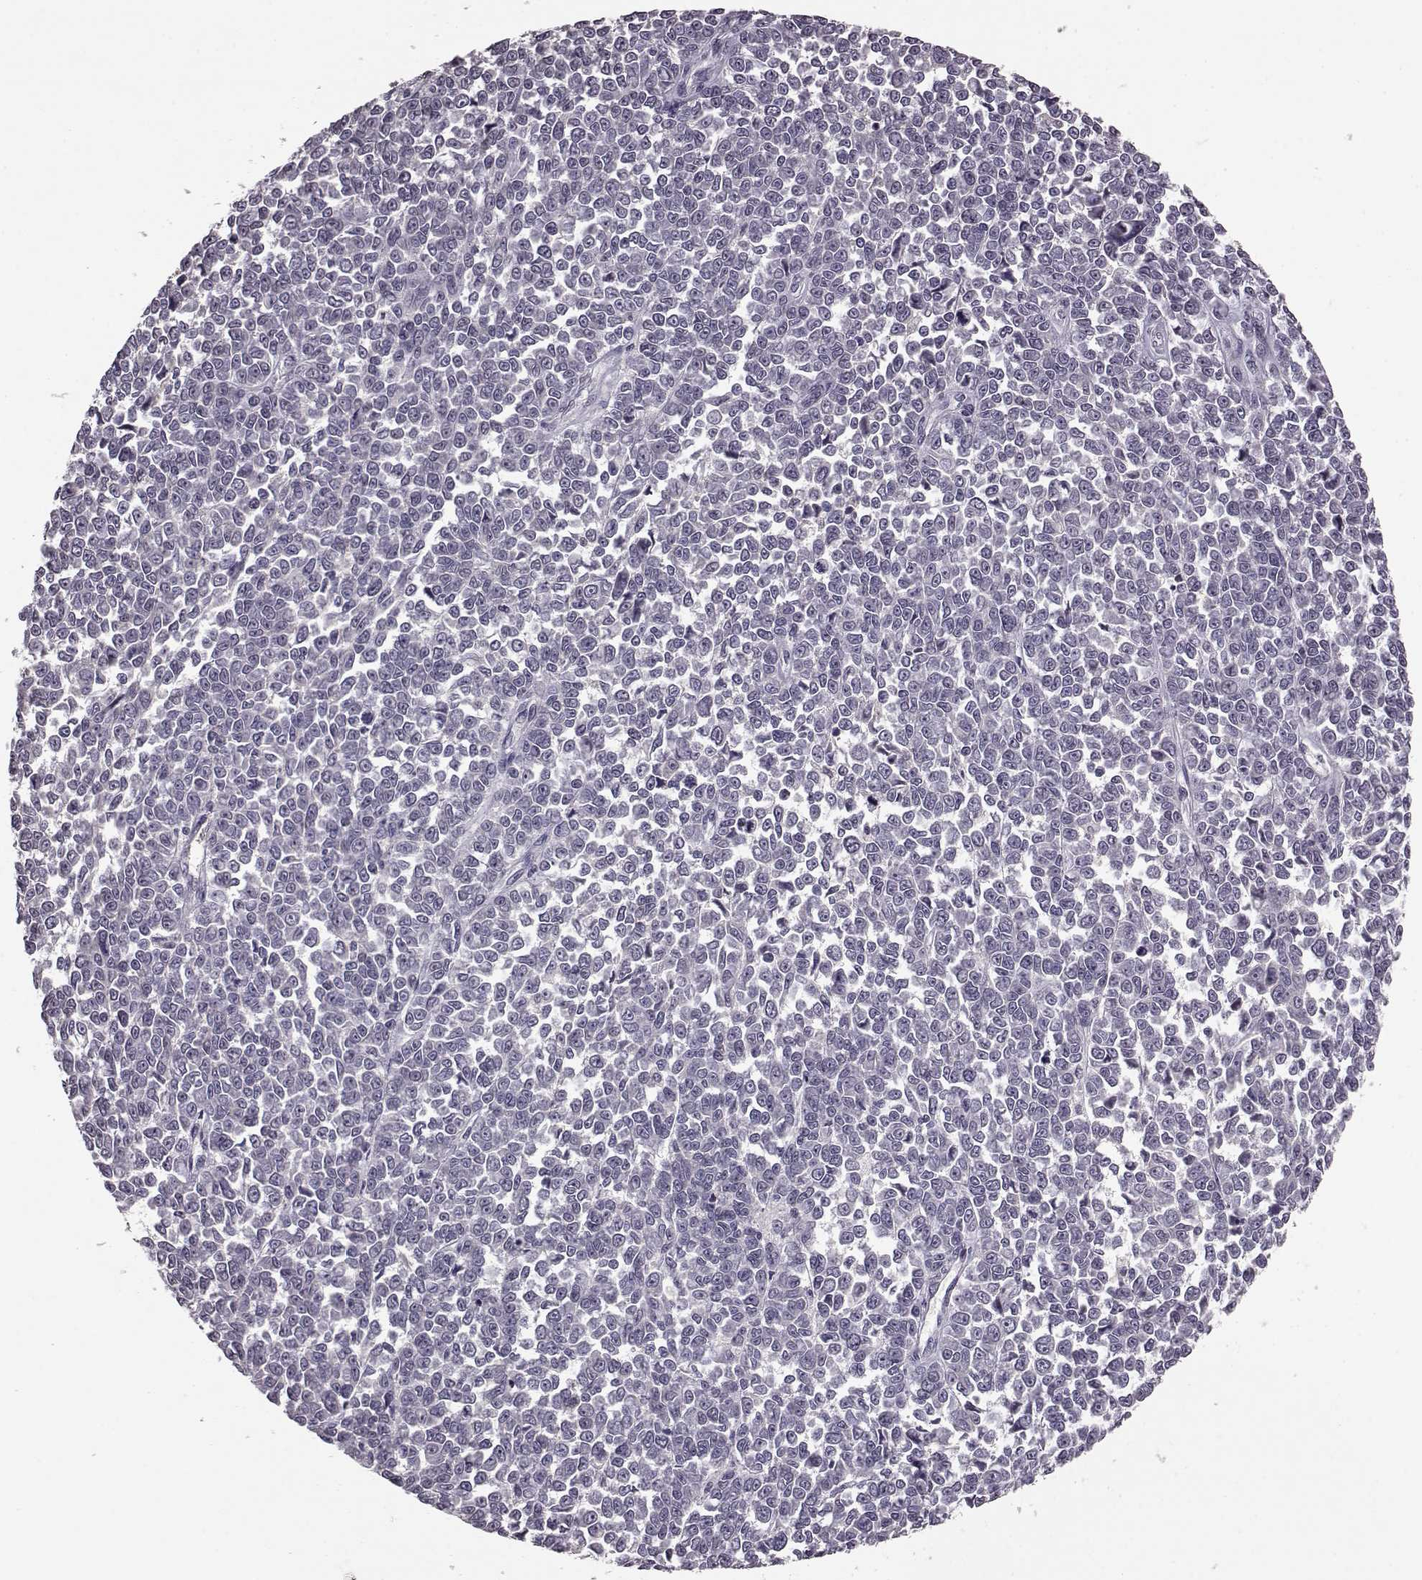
{"staining": {"intensity": "negative", "quantity": "none", "location": "none"}, "tissue": "melanoma", "cell_type": "Tumor cells", "image_type": "cancer", "snomed": [{"axis": "morphology", "description": "Malignant melanoma, NOS"}, {"axis": "topography", "description": "Skin"}], "caption": "An image of human melanoma is negative for staining in tumor cells.", "gene": "NRL", "patient": {"sex": "female", "age": 95}}